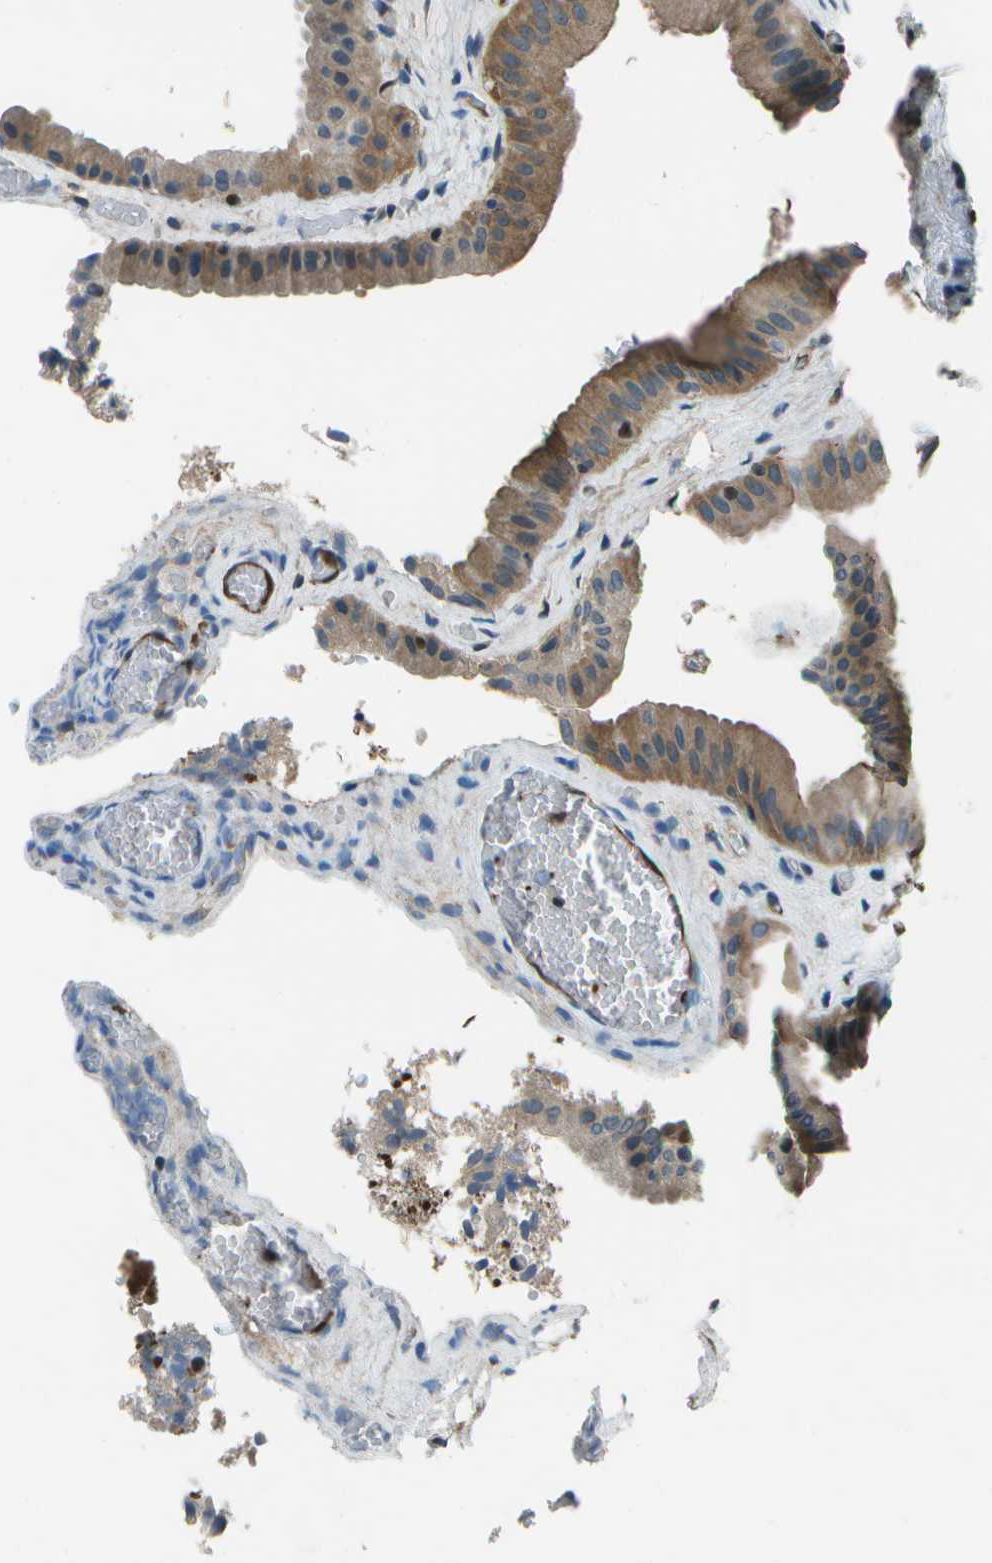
{"staining": {"intensity": "moderate", "quantity": ">75%", "location": "cytoplasmic/membranous"}, "tissue": "gallbladder", "cell_type": "Glandular cells", "image_type": "normal", "snomed": [{"axis": "morphology", "description": "Normal tissue, NOS"}, {"axis": "topography", "description": "Gallbladder"}], "caption": "High-magnification brightfield microscopy of normal gallbladder stained with DAB (3,3'-diaminobenzidine) (brown) and counterstained with hematoxylin (blue). glandular cells exhibit moderate cytoplasmic/membranous positivity is appreciated in approximately>75% of cells.", "gene": "PDLIM1", "patient": {"sex": "male", "age": 49}}